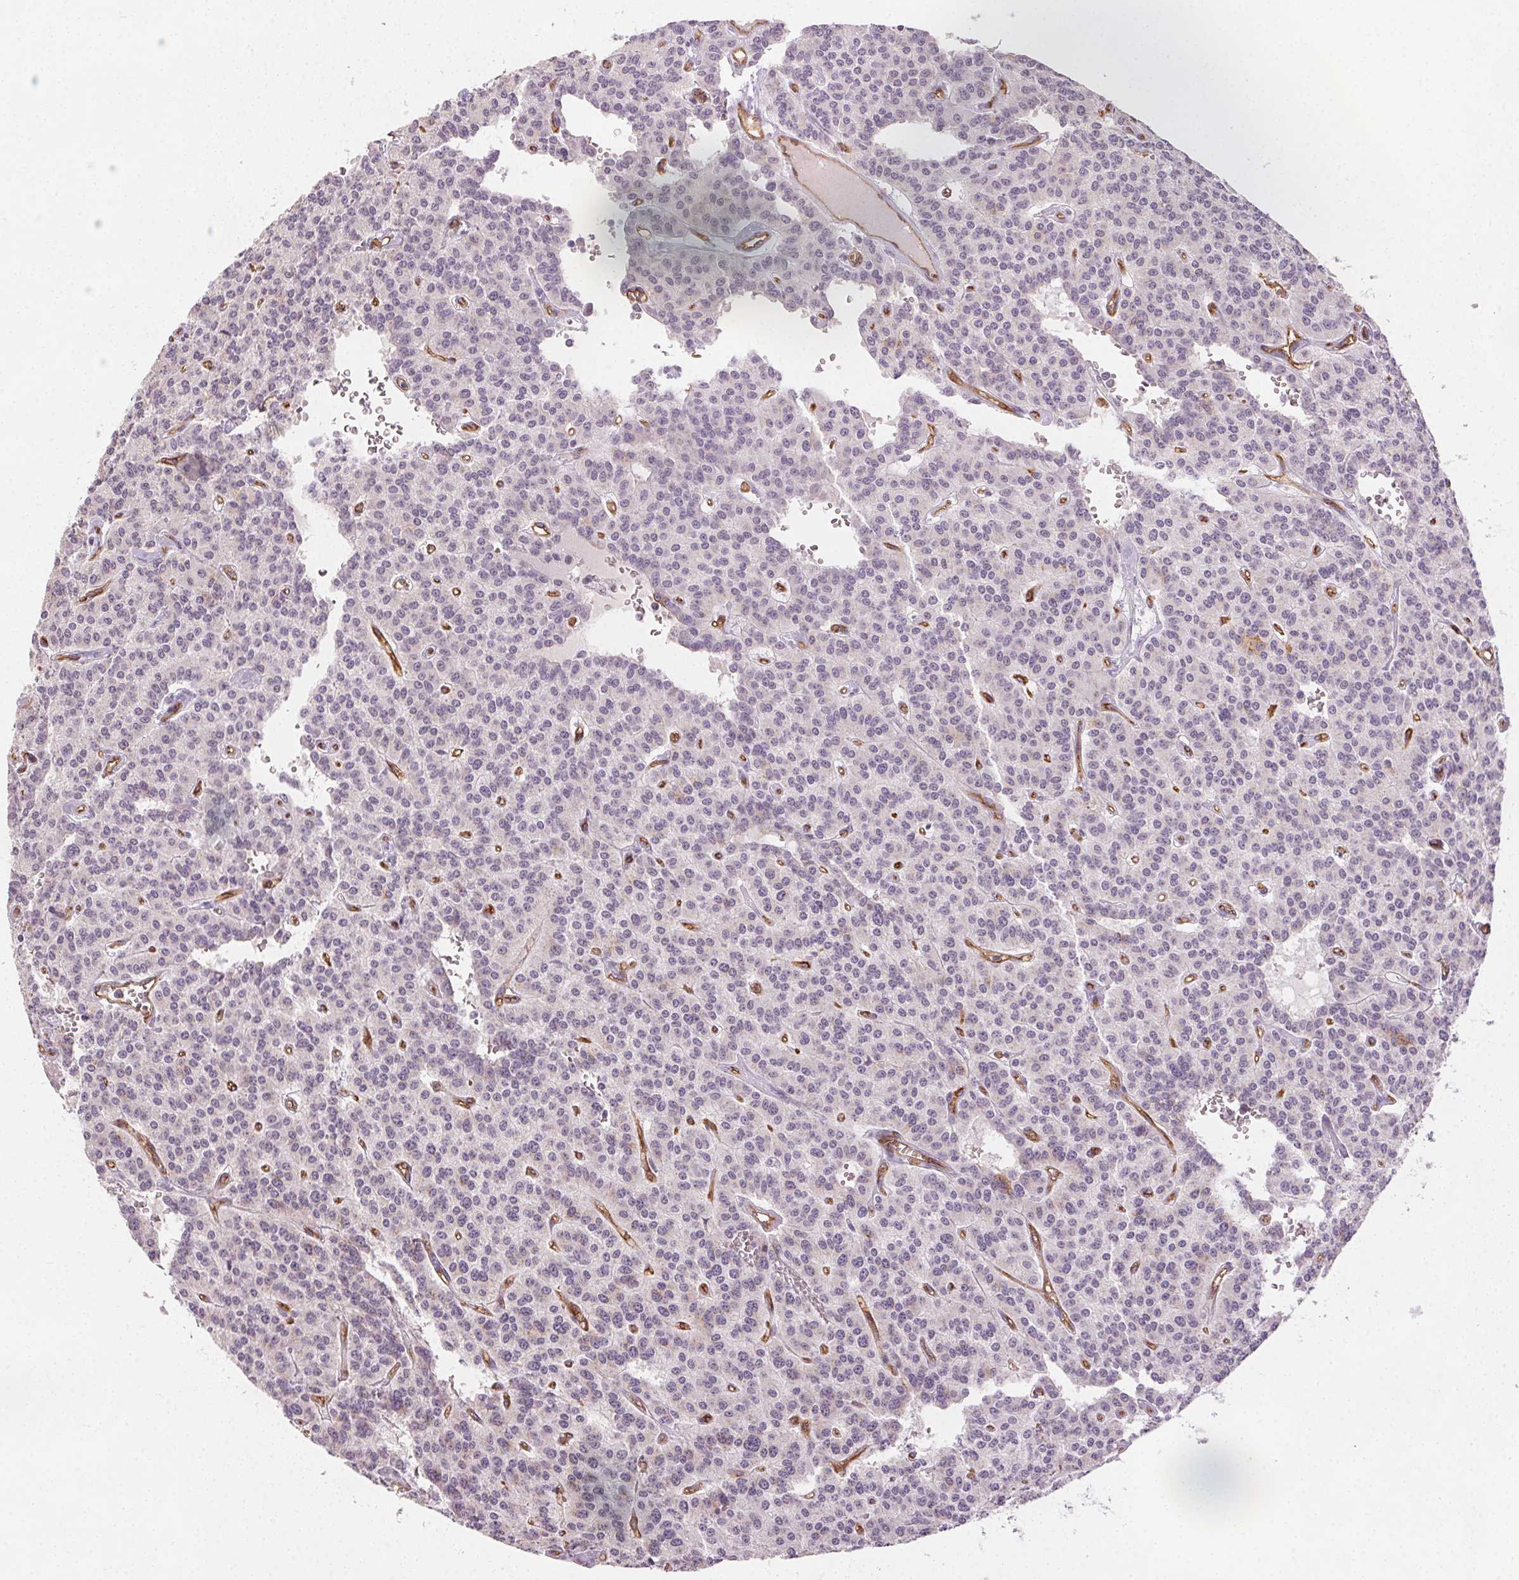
{"staining": {"intensity": "negative", "quantity": "none", "location": "none"}, "tissue": "carcinoid", "cell_type": "Tumor cells", "image_type": "cancer", "snomed": [{"axis": "morphology", "description": "Carcinoid, malignant, NOS"}, {"axis": "topography", "description": "Lung"}], "caption": "The immunohistochemistry photomicrograph has no significant expression in tumor cells of carcinoid (malignant) tissue.", "gene": "PODXL", "patient": {"sex": "female", "age": 71}}